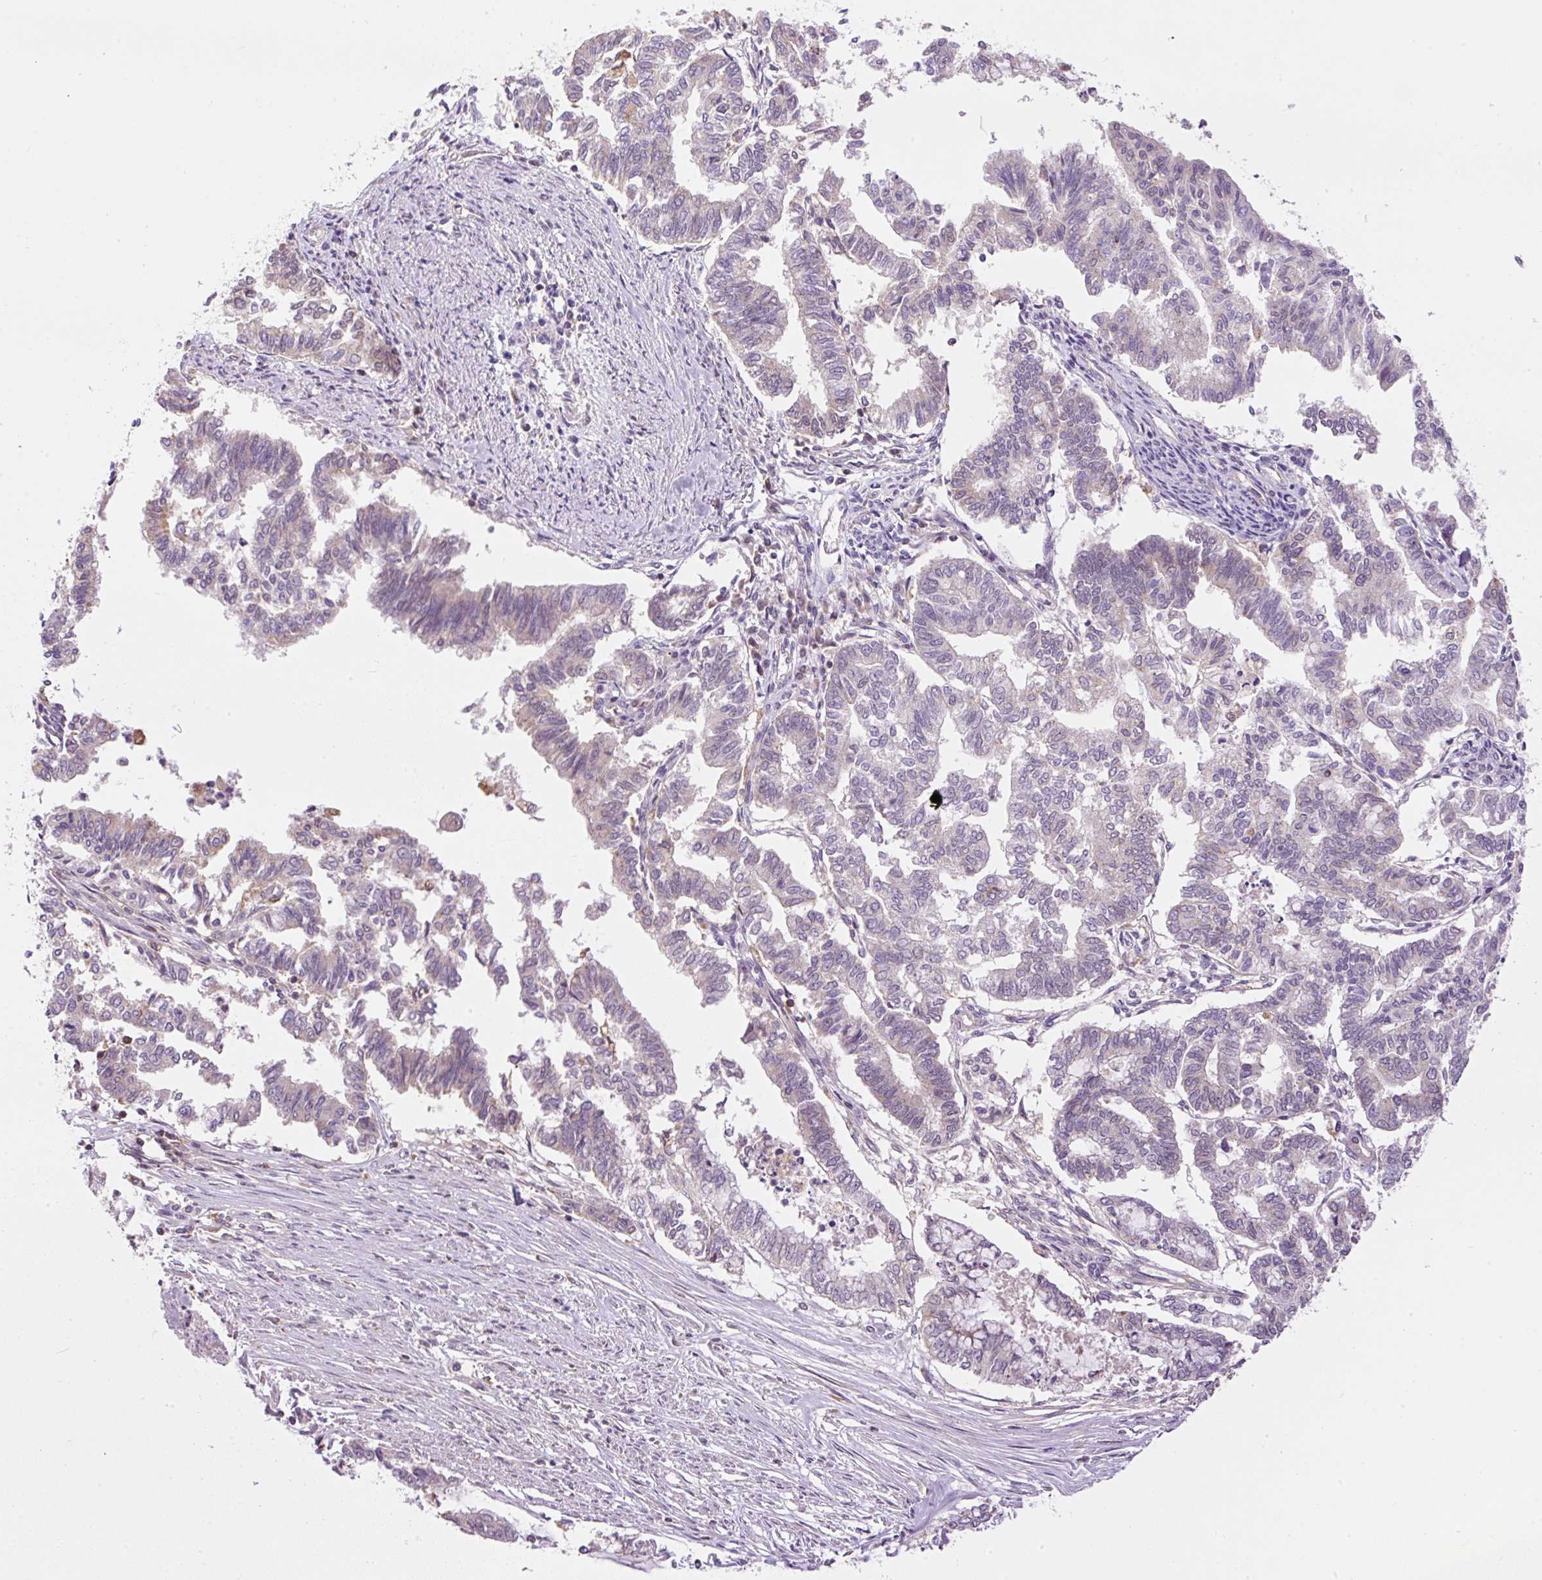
{"staining": {"intensity": "weak", "quantity": "<25%", "location": "cytoplasmic/membranous"}, "tissue": "endometrial cancer", "cell_type": "Tumor cells", "image_type": "cancer", "snomed": [{"axis": "morphology", "description": "Adenocarcinoma, NOS"}, {"axis": "topography", "description": "Endometrium"}], "caption": "An IHC histopathology image of endometrial cancer is shown. There is no staining in tumor cells of endometrial cancer. (IHC, brightfield microscopy, high magnification).", "gene": "CARD11", "patient": {"sex": "female", "age": 79}}